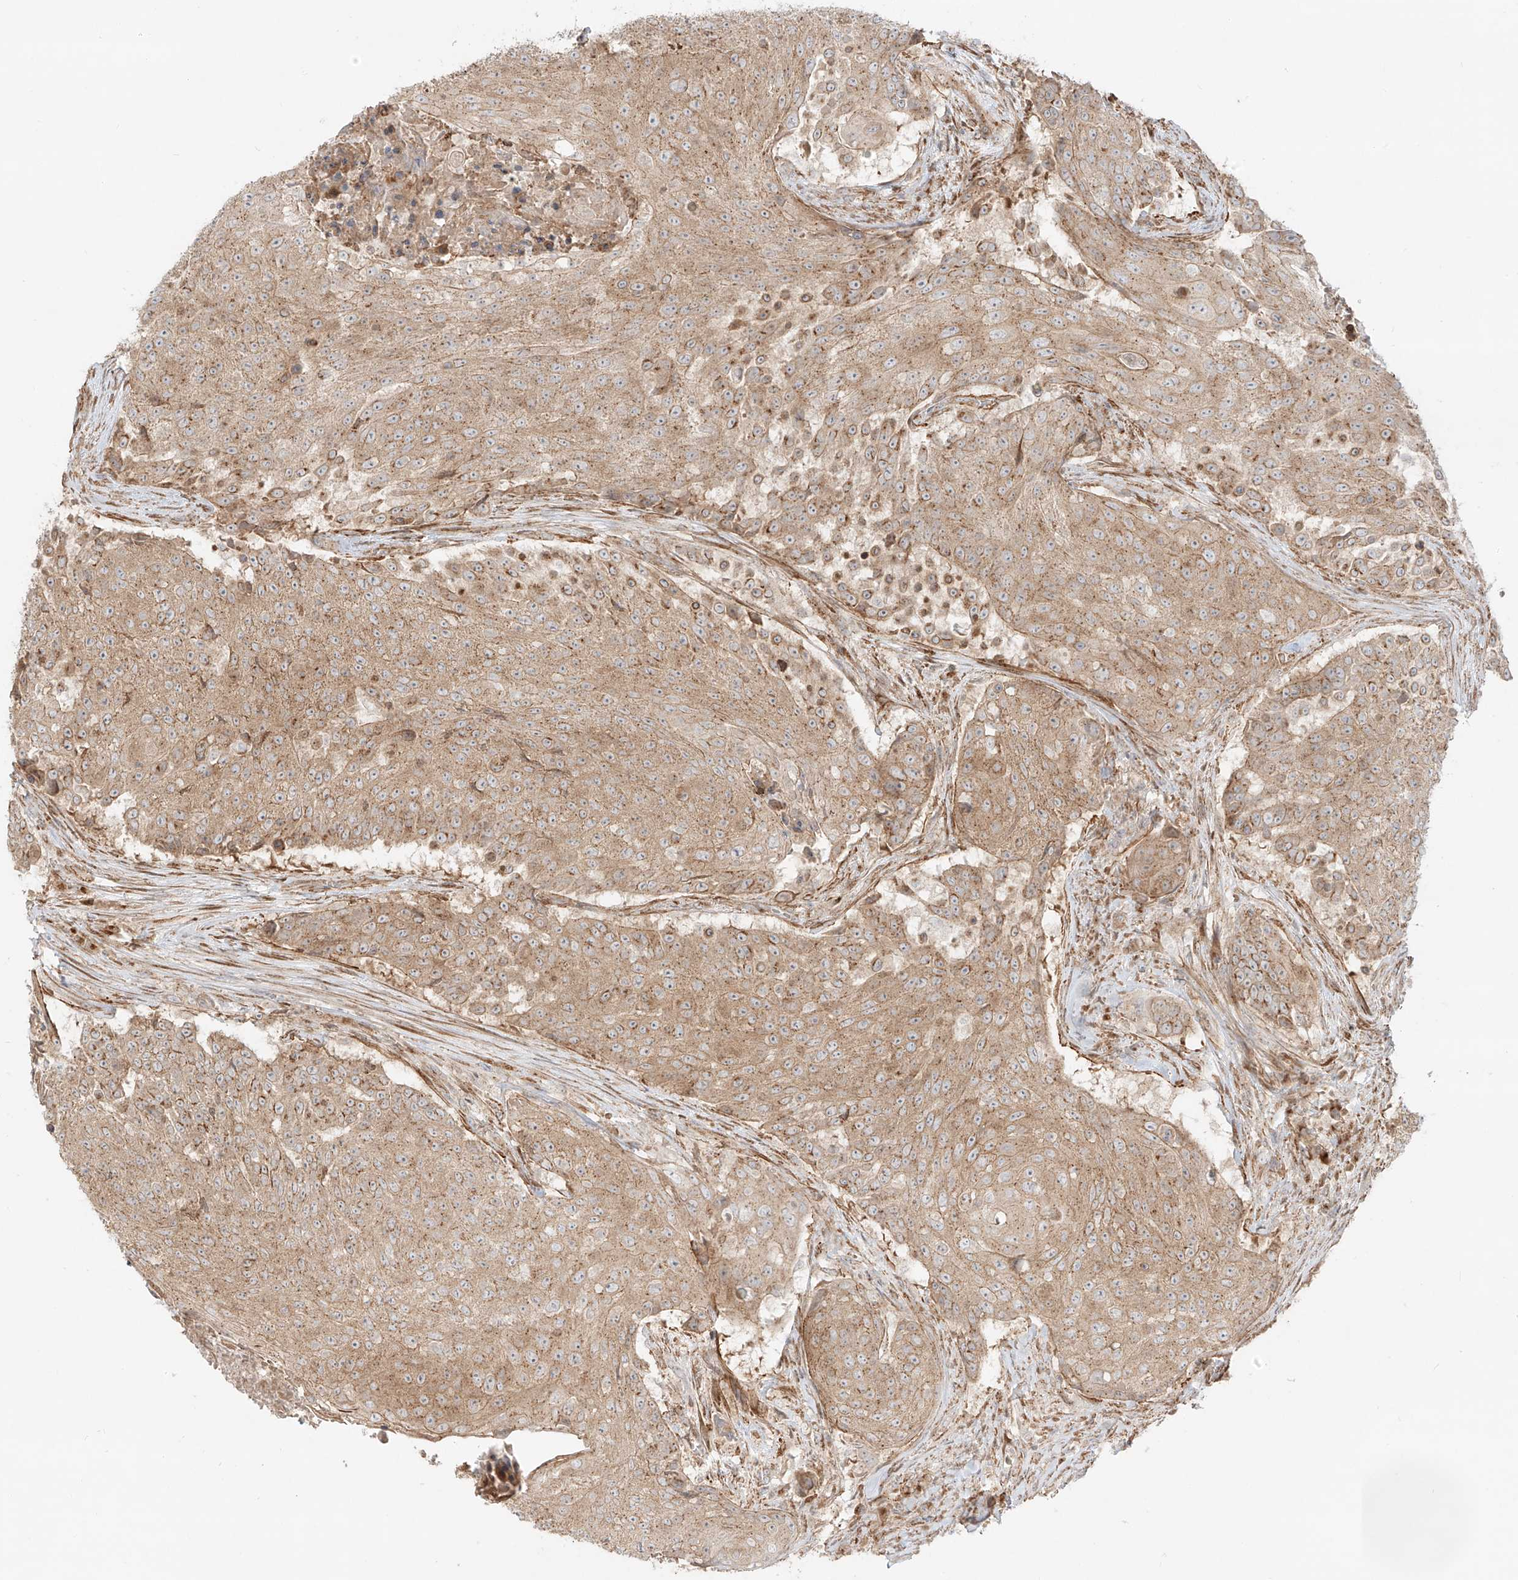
{"staining": {"intensity": "moderate", "quantity": ">75%", "location": "cytoplasmic/membranous"}, "tissue": "urothelial cancer", "cell_type": "Tumor cells", "image_type": "cancer", "snomed": [{"axis": "morphology", "description": "Urothelial carcinoma, High grade"}, {"axis": "topography", "description": "Urinary bladder"}], "caption": "IHC (DAB) staining of human urothelial carcinoma (high-grade) reveals moderate cytoplasmic/membranous protein staining in about >75% of tumor cells.", "gene": "ZNF287", "patient": {"sex": "female", "age": 63}}